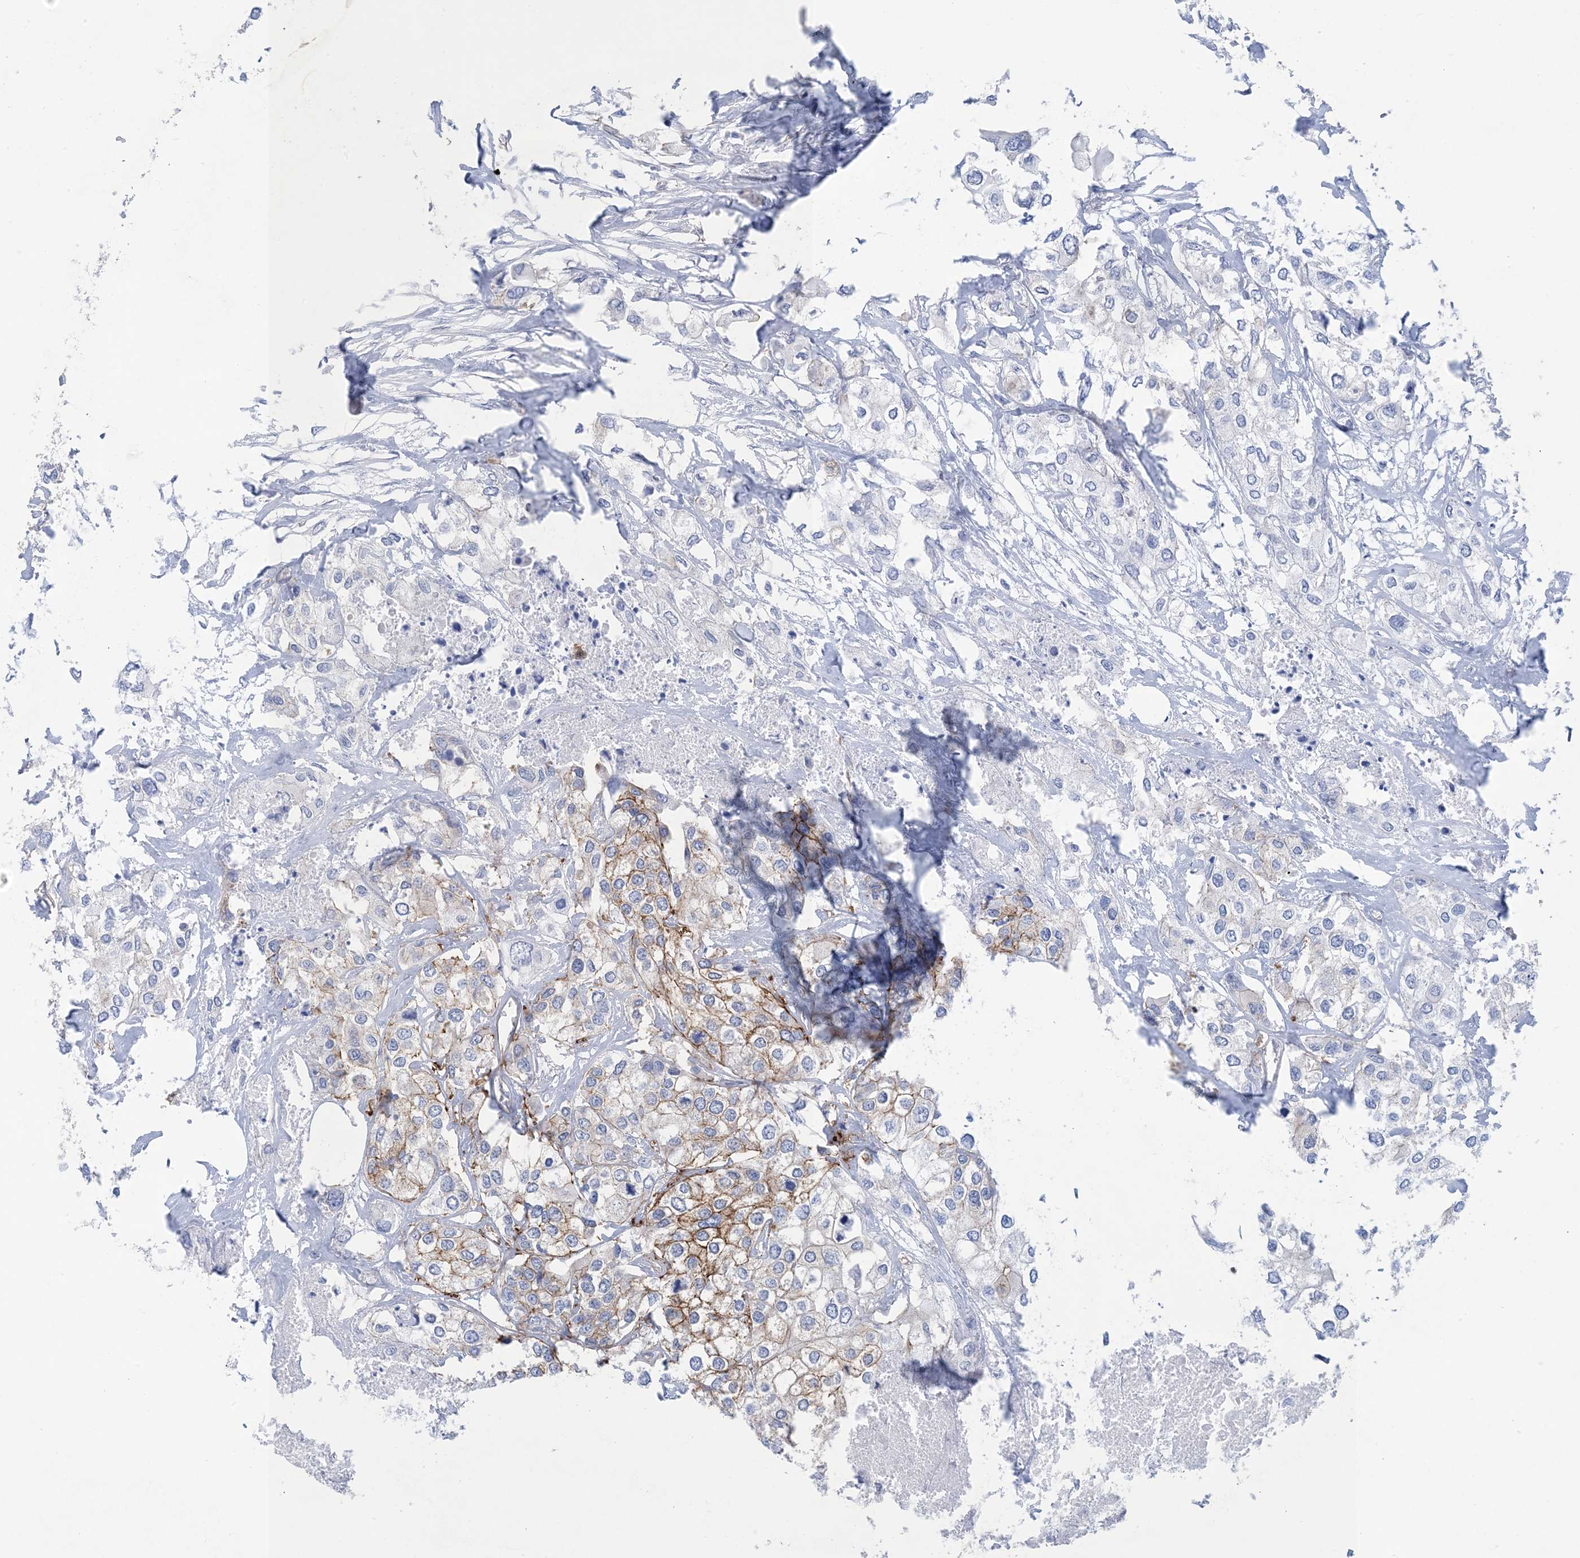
{"staining": {"intensity": "moderate", "quantity": "<25%", "location": "cytoplasmic/membranous"}, "tissue": "urothelial cancer", "cell_type": "Tumor cells", "image_type": "cancer", "snomed": [{"axis": "morphology", "description": "Urothelial carcinoma, High grade"}, {"axis": "topography", "description": "Urinary bladder"}], "caption": "High-power microscopy captured an immunohistochemistry histopathology image of urothelial cancer, revealing moderate cytoplasmic/membranous positivity in approximately <25% of tumor cells. Immunohistochemistry stains the protein of interest in brown and the nuclei are stained blue.", "gene": "SHANK1", "patient": {"sex": "male", "age": 64}}